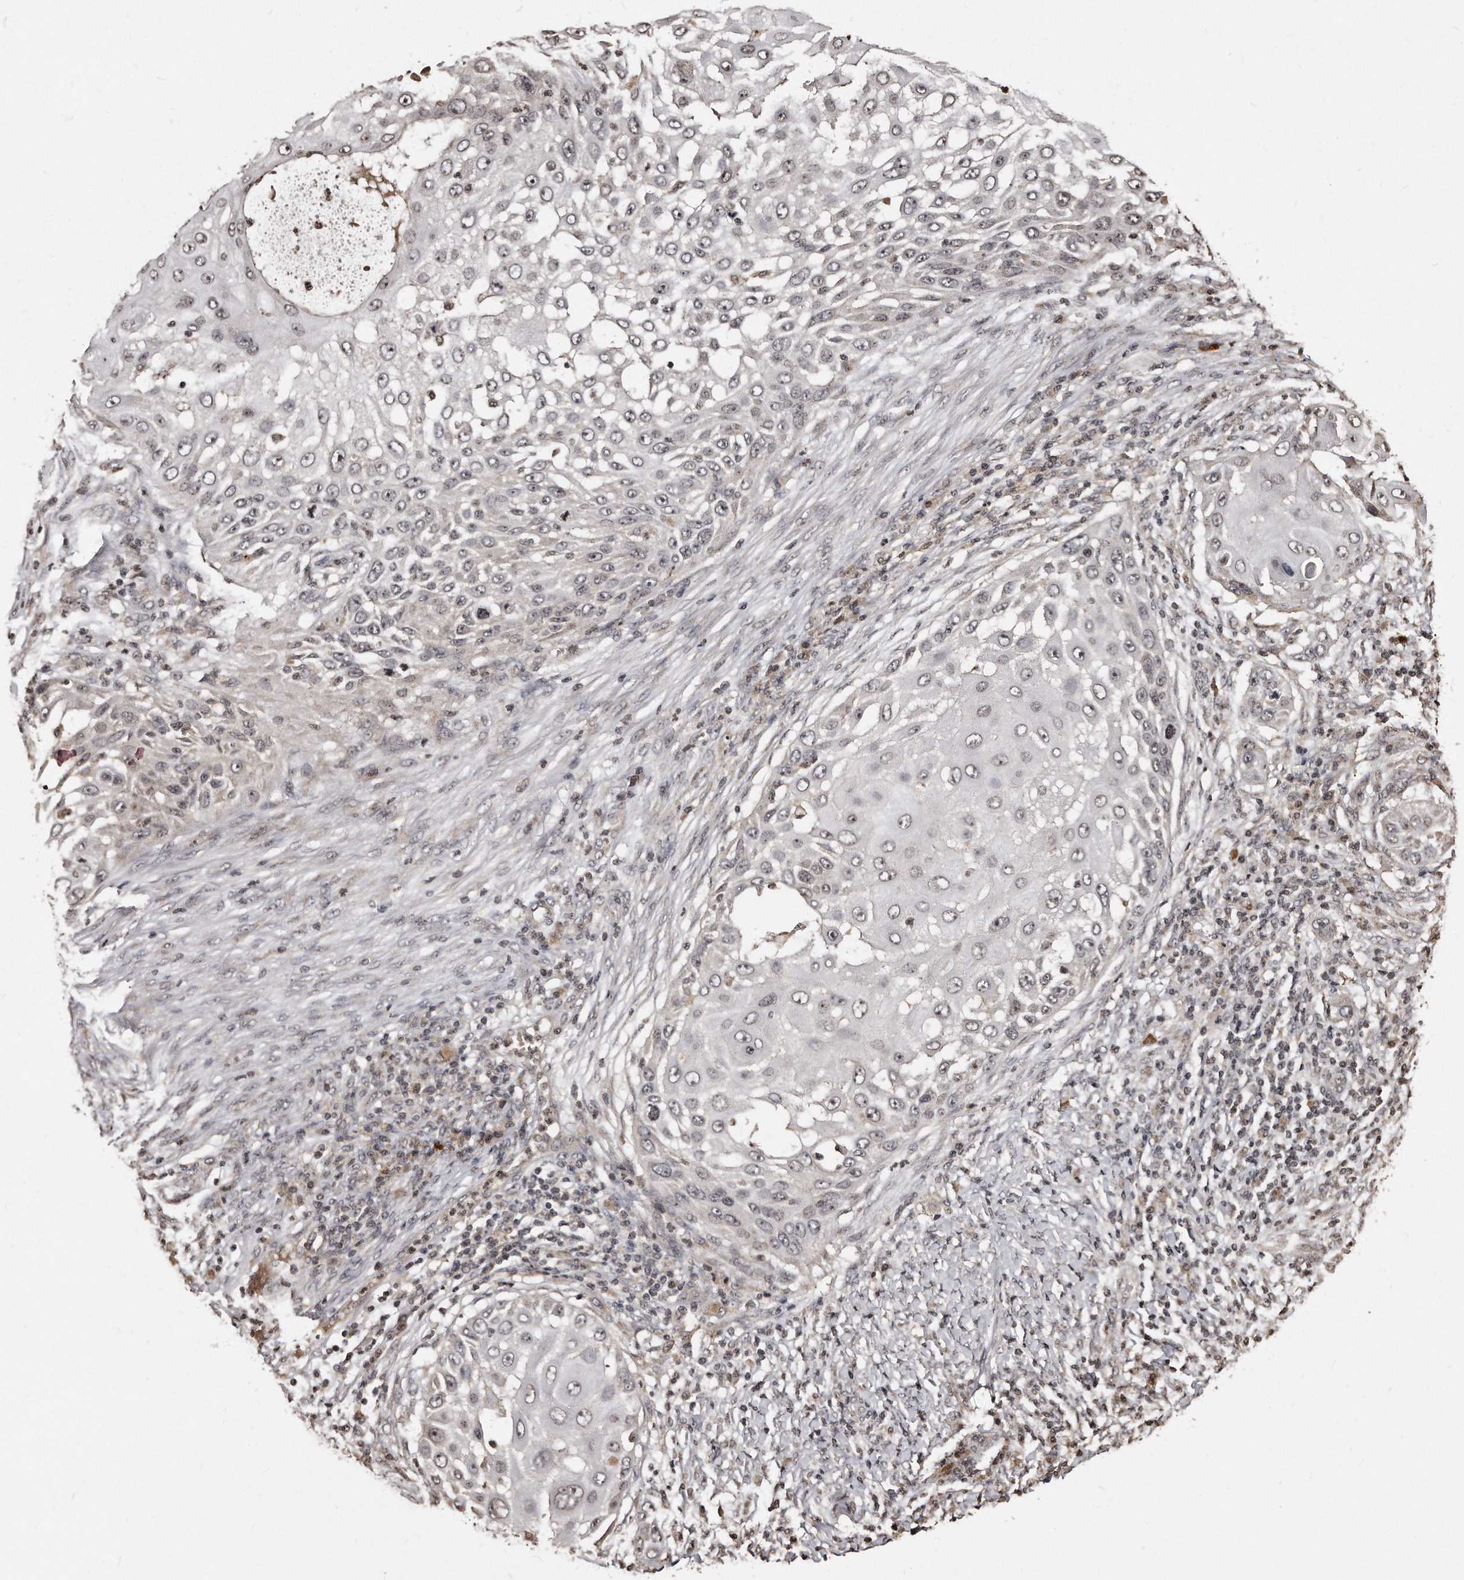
{"staining": {"intensity": "weak", "quantity": "25%-75%", "location": "cytoplasmic/membranous,nuclear"}, "tissue": "skin cancer", "cell_type": "Tumor cells", "image_type": "cancer", "snomed": [{"axis": "morphology", "description": "Squamous cell carcinoma, NOS"}, {"axis": "topography", "description": "Skin"}], "caption": "Weak cytoplasmic/membranous and nuclear staining is seen in about 25%-75% of tumor cells in skin squamous cell carcinoma.", "gene": "TSHR", "patient": {"sex": "female", "age": 44}}